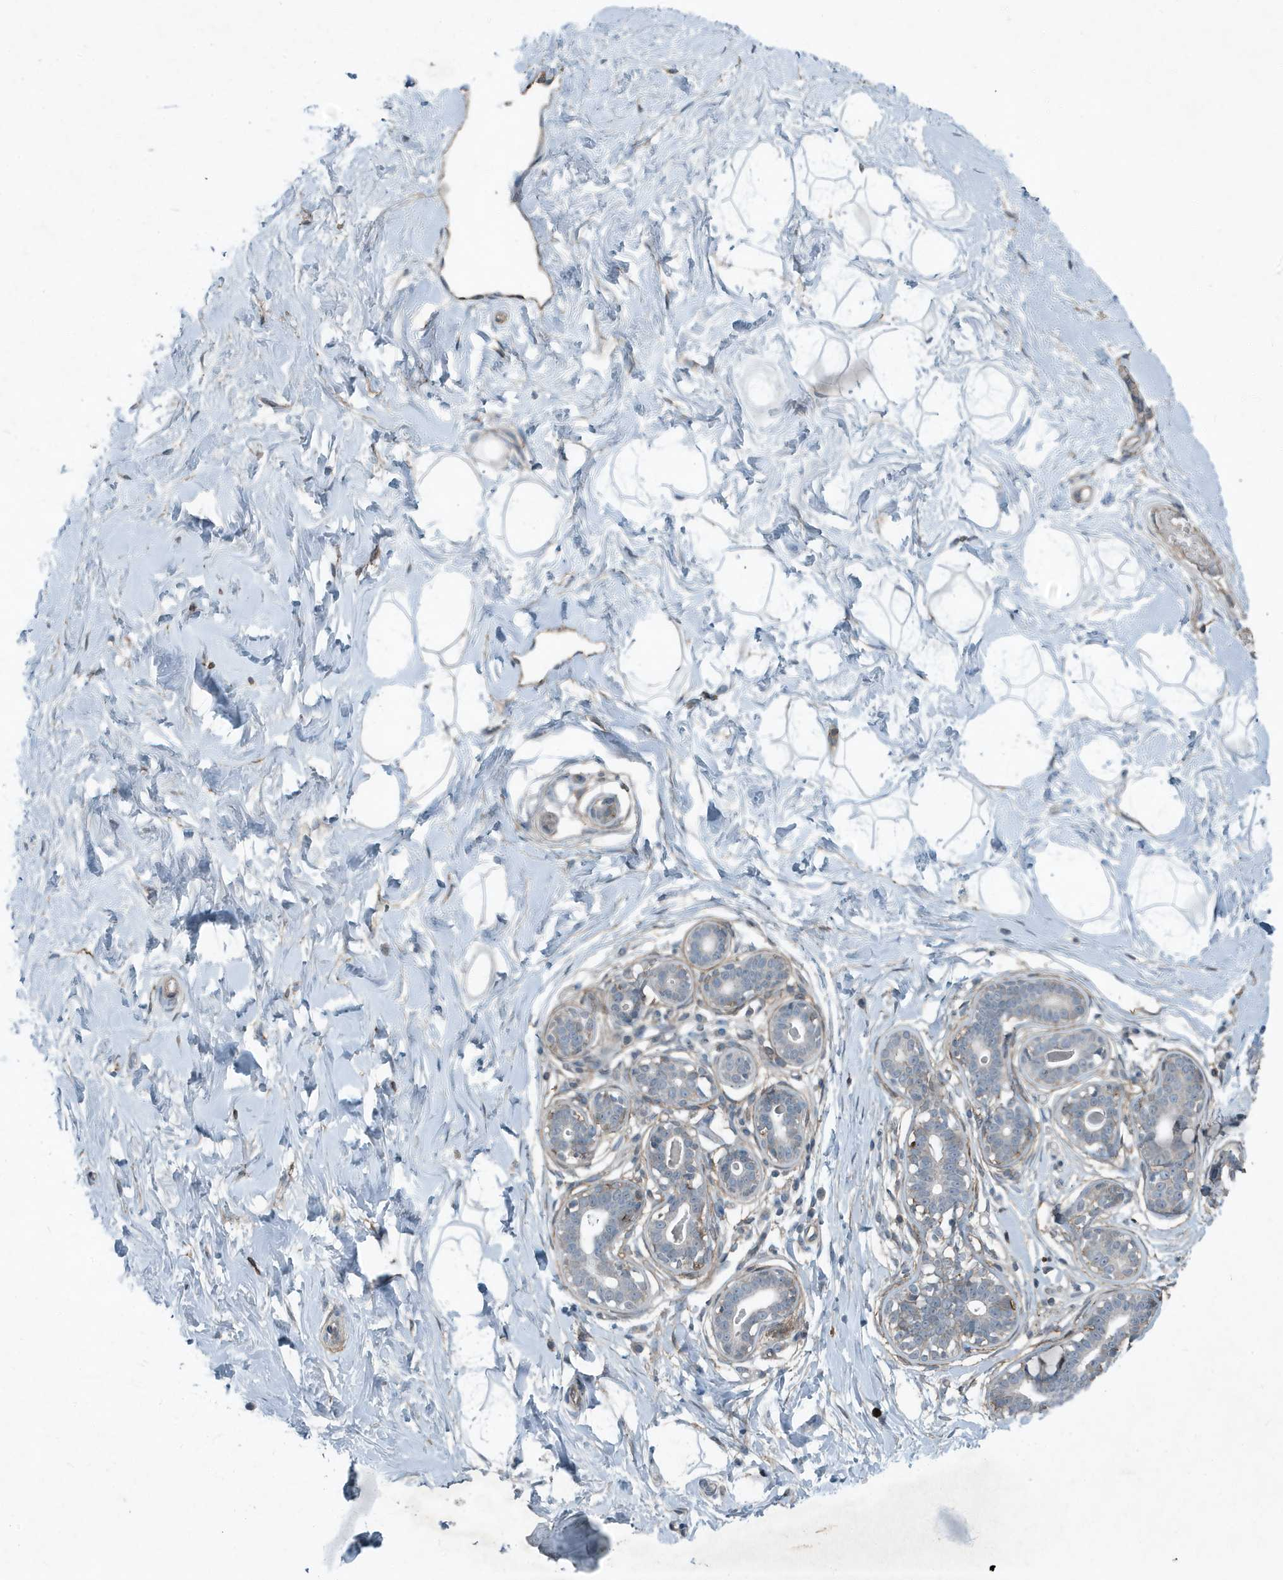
{"staining": {"intensity": "negative", "quantity": "none", "location": "none"}, "tissue": "breast", "cell_type": "Adipocytes", "image_type": "normal", "snomed": [{"axis": "morphology", "description": "Normal tissue, NOS"}, {"axis": "morphology", "description": "Adenoma, NOS"}, {"axis": "topography", "description": "Breast"}], "caption": "Immunohistochemistry of unremarkable breast demonstrates no staining in adipocytes.", "gene": "DAPP1", "patient": {"sex": "female", "age": 23}}